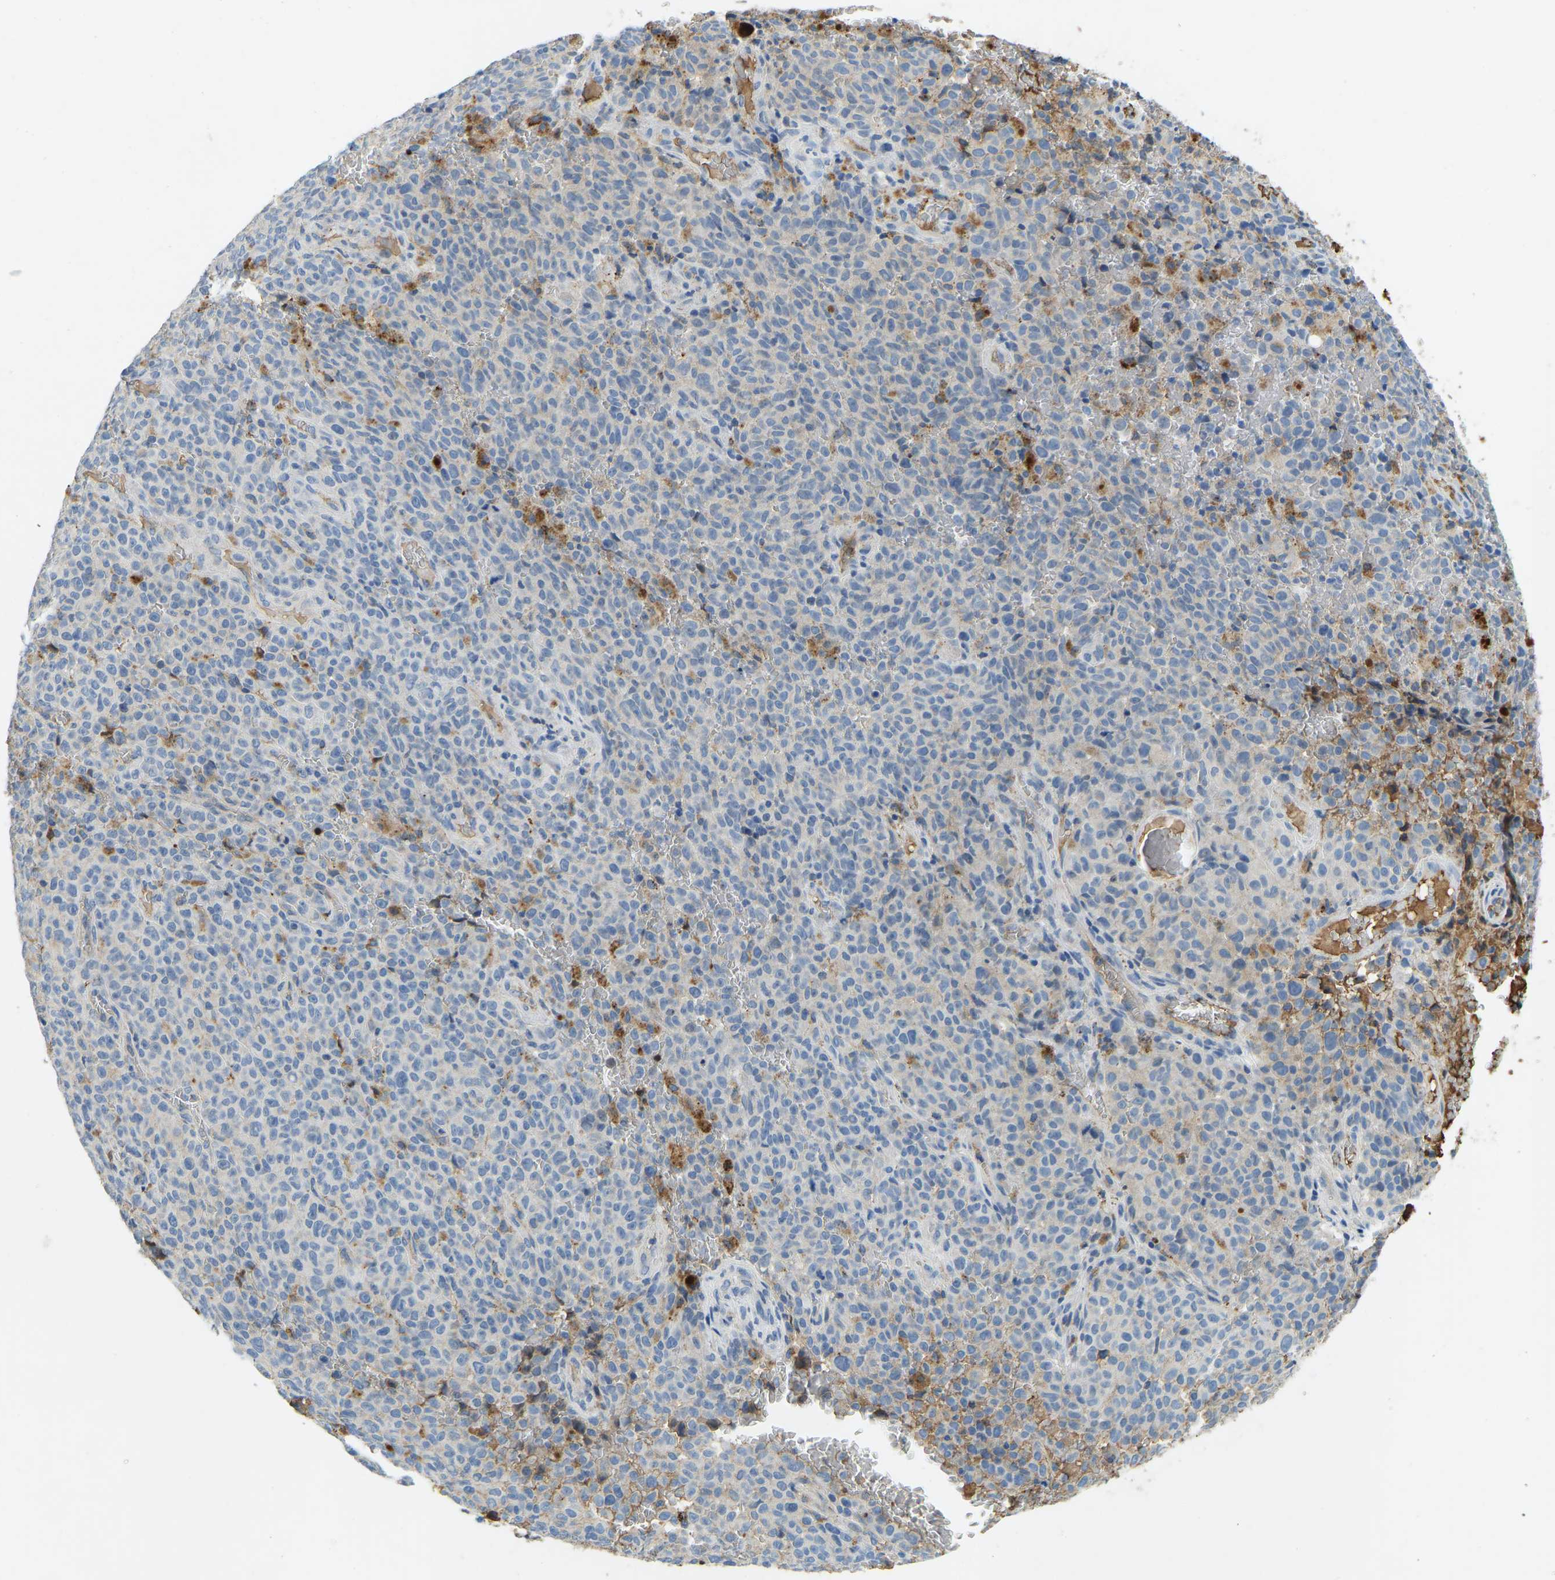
{"staining": {"intensity": "negative", "quantity": "none", "location": "none"}, "tissue": "melanoma", "cell_type": "Tumor cells", "image_type": "cancer", "snomed": [{"axis": "morphology", "description": "Malignant melanoma, NOS"}, {"axis": "topography", "description": "Skin"}], "caption": "Micrograph shows no significant protein staining in tumor cells of malignant melanoma. (Brightfield microscopy of DAB IHC at high magnification).", "gene": "THBS4", "patient": {"sex": "female", "age": 82}}